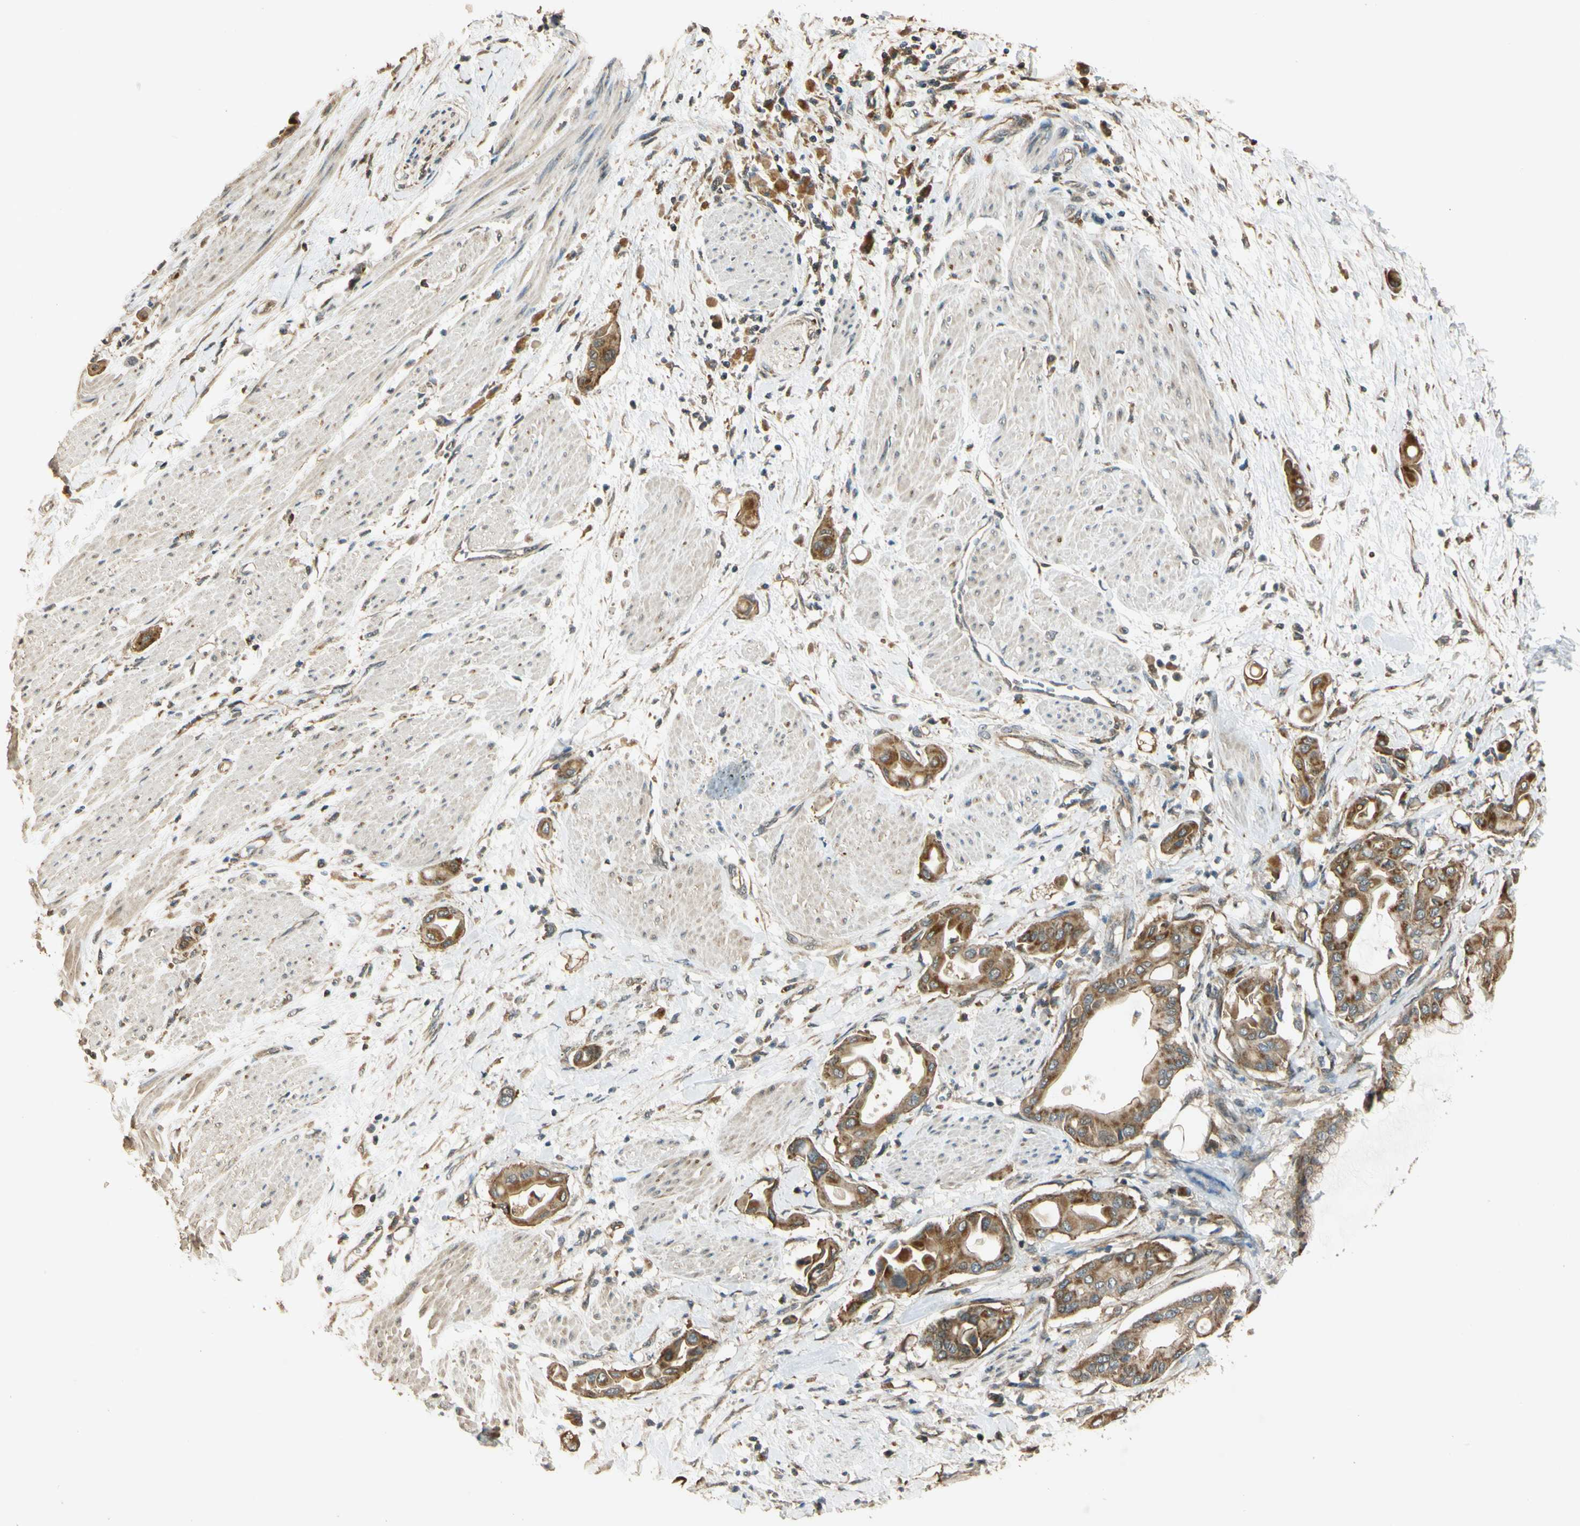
{"staining": {"intensity": "moderate", "quantity": ">75%", "location": "cytoplasmic/membranous"}, "tissue": "pancreatic cancer", "cell_type": "Tumor cells", "image_type": "cancer", "snomed": [{"axis": "morphology", "description": "Adenocarcinoma, NOS"}, {"axis": "morphology", "description": "Adenocarcinoma, metastatic, NOS"}, {"axis": "topography", "description": "Lymph node"}, {"axis": "topography", "description": "Pancreas"}, {"axis": "topography", "description": "Duodenum"}], "caption": "Pancreatic adenocarcinoma tissue exhibits moderate cytoplasmic/membranous expression in approximately >75% of tumor cells Immunohistochemistry (ihc) stains the protein of interest in brown and the nuclei are stained blue.", "gene": "LAMTOR1", "patient": {"sex": "female", "age": 64}}